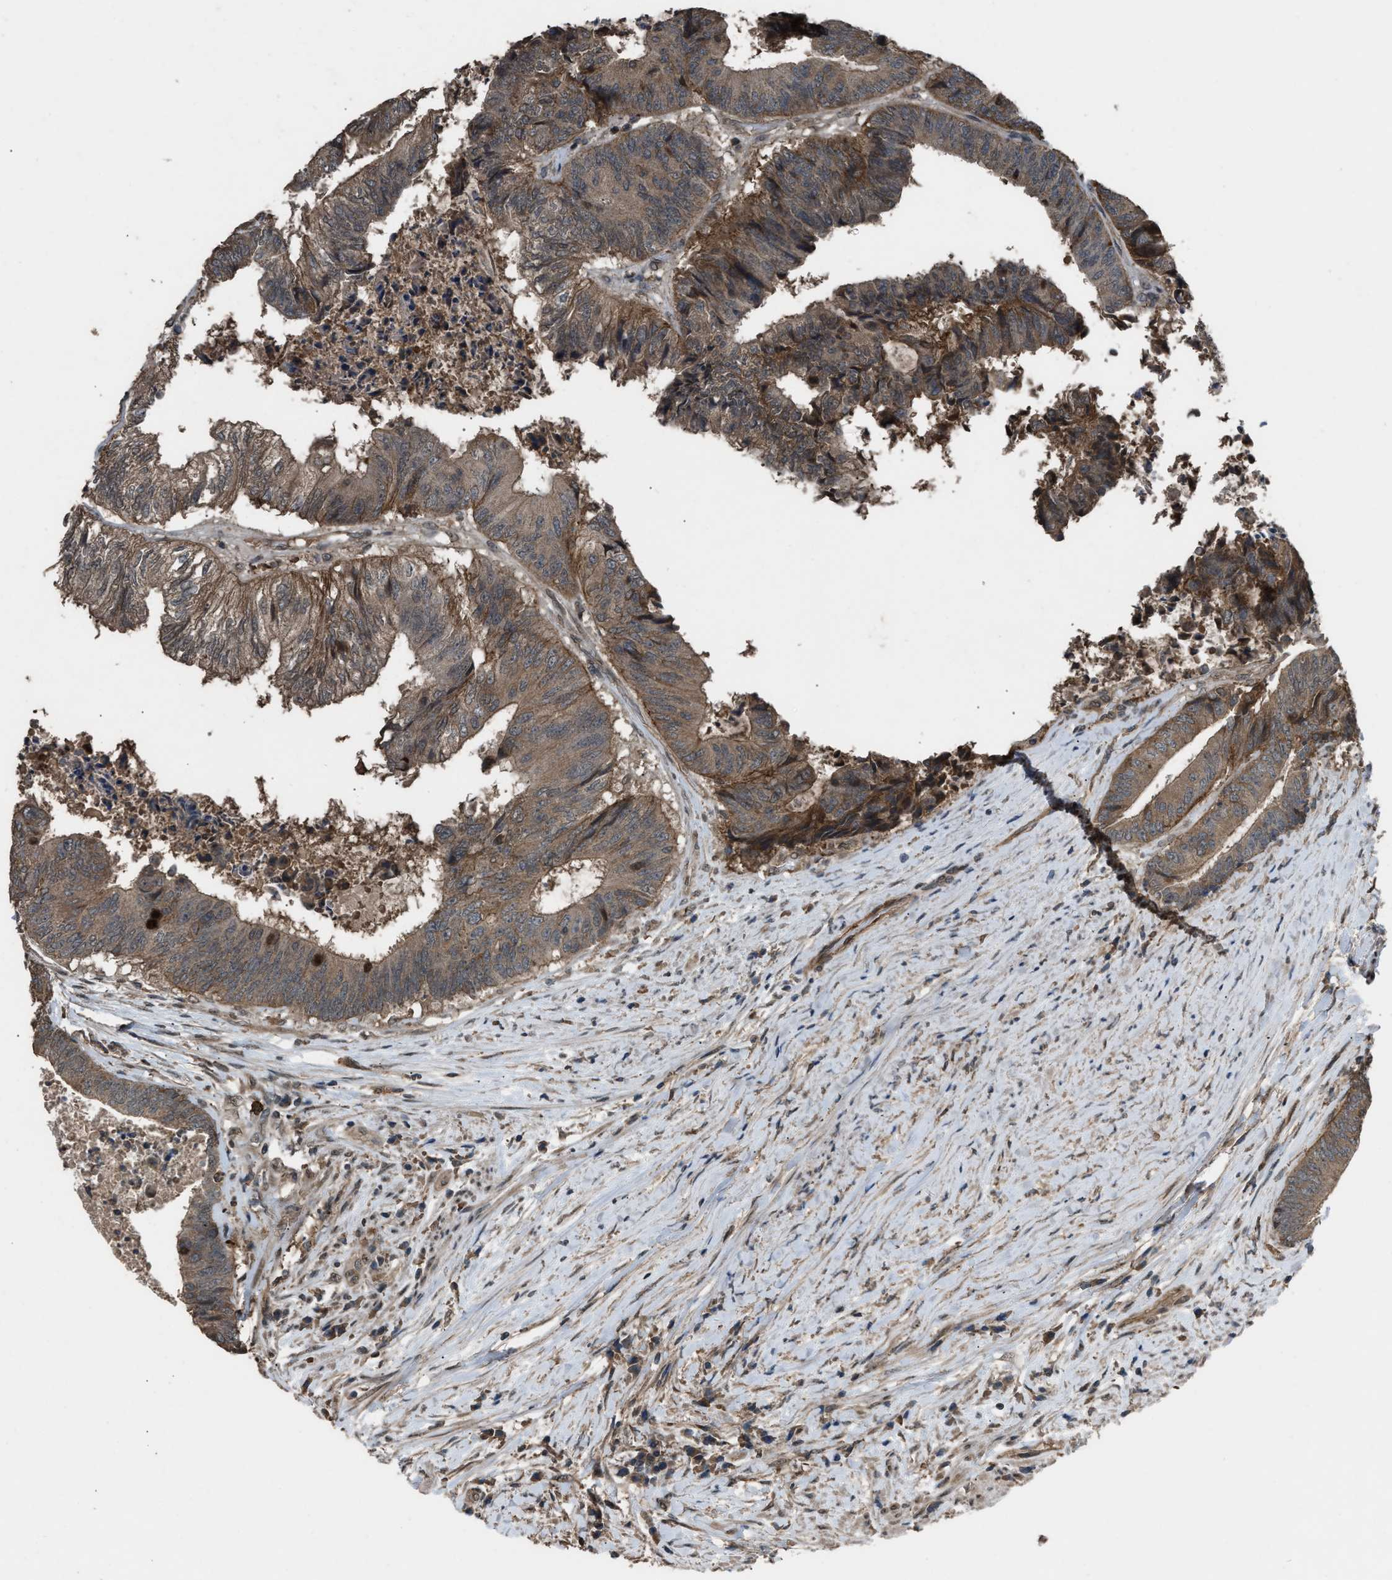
{"staining": {"intensity": "moderate", "quantity": ">75%", "location": "cytoplasmic/membranous"}, "tissue": "colorectal cancer", "cell_type": "Tumor cells", "image_type": "cancer", "snomed": [{"axis": "morphology", "description": "Adenocarcinoma, NOS"}, {"axis": "topography", "description": "Rectum"}], "caption": "Immunohistochemical staining of colorectal adenocarcinoma reveals medium levels of moderate cytoplasmic/membranous protein staining in approximately >75% of tumor cells.", "gene": "UTRN", "patient": {"sex": "male", "age": 72}}